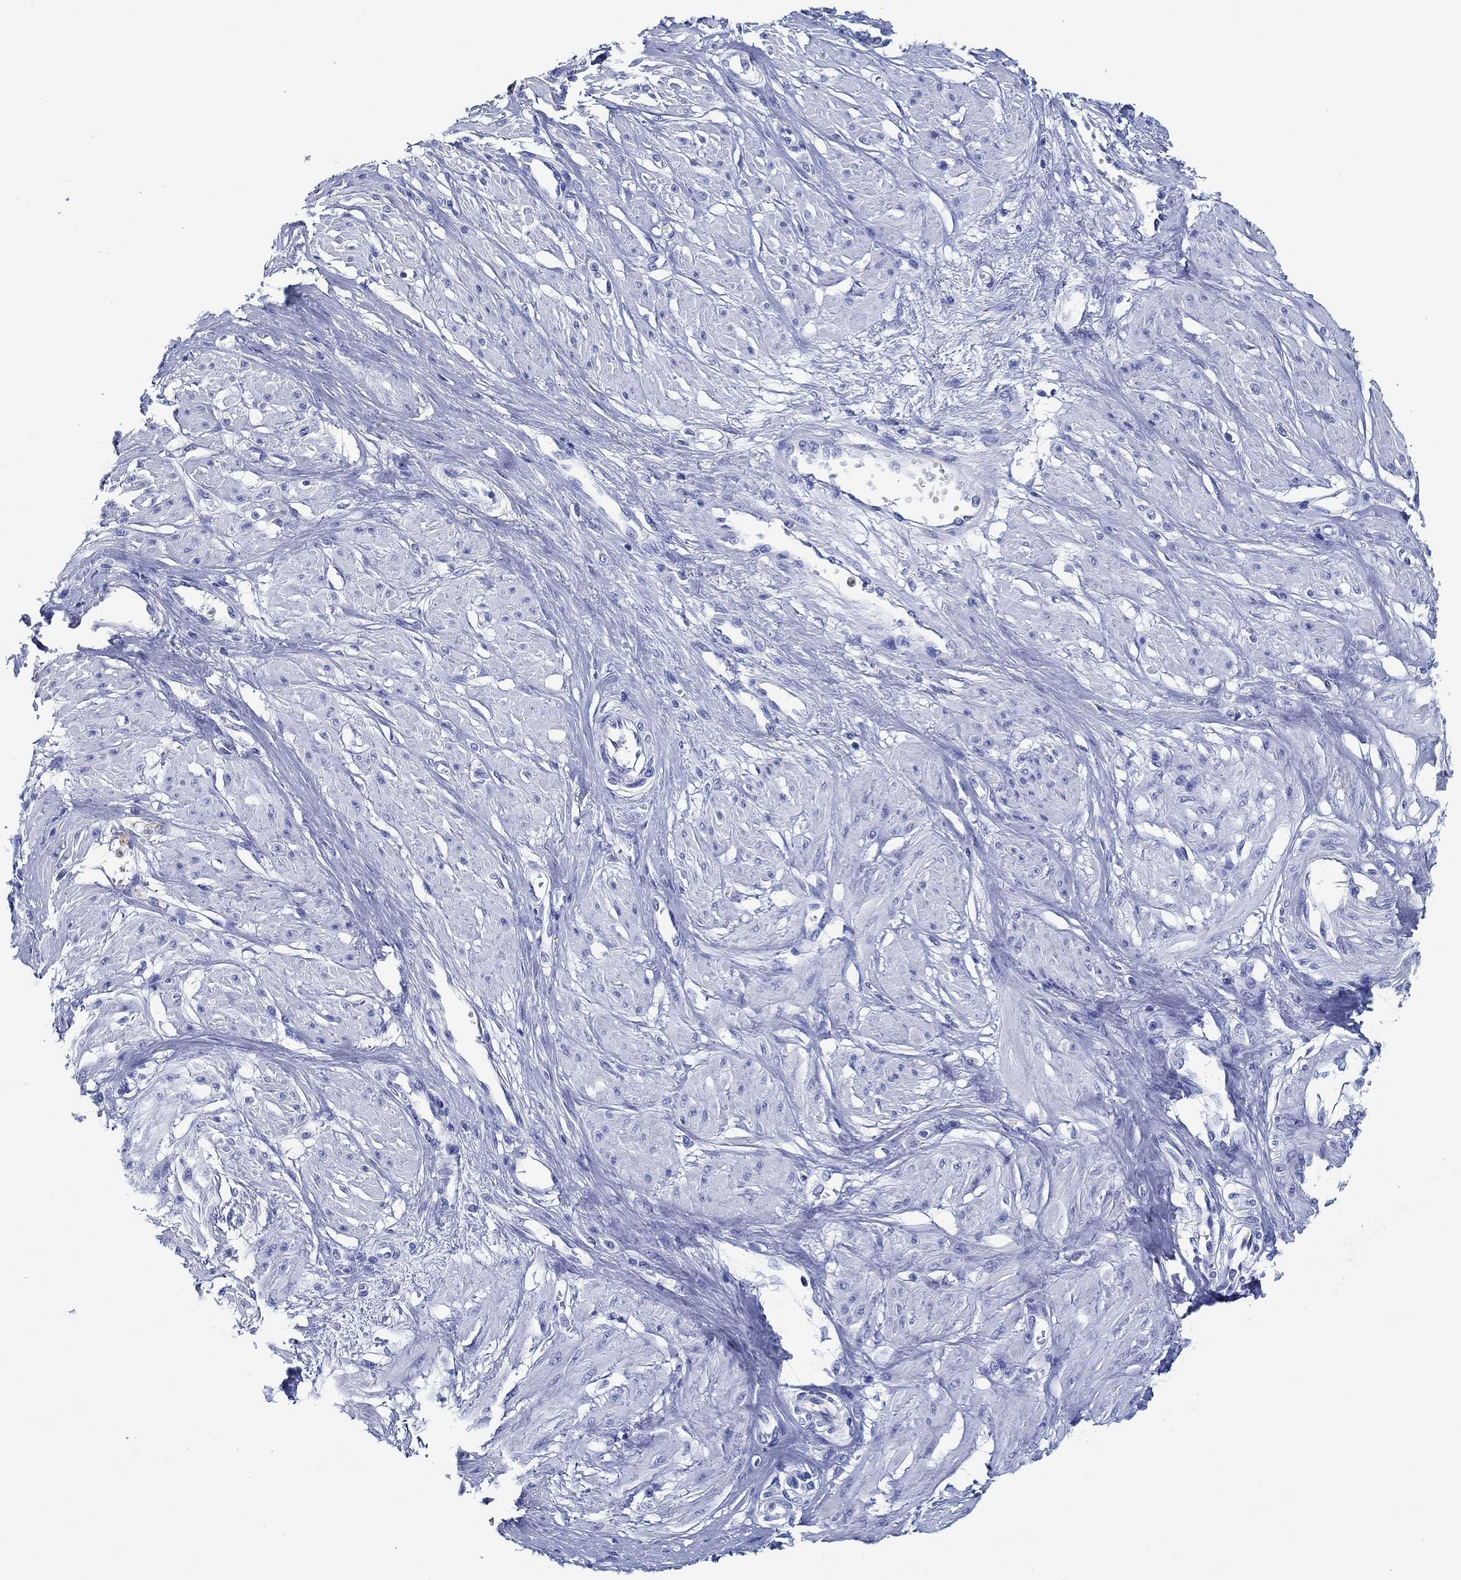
{"staining": {"intensity": "negative", "quantity": "none", "location": "none"}, "tissue": "smooth muscle", "cell_type": "Smooth muscle cells", "image_type": "normal", "snomed": [{"axis": "morphology", "description": "Normal tissue, NOS"}, {"axis": "topography", "description": "Smooth muscle"}, {"axis": "topography", "description": "Uterus"}], "caption": "Protein analysis of normal smooth muscle displays no significant positivity in smooth muscle cells.", "gene": "ZNF671", "patient": {"sex": "female", "age": 39}}